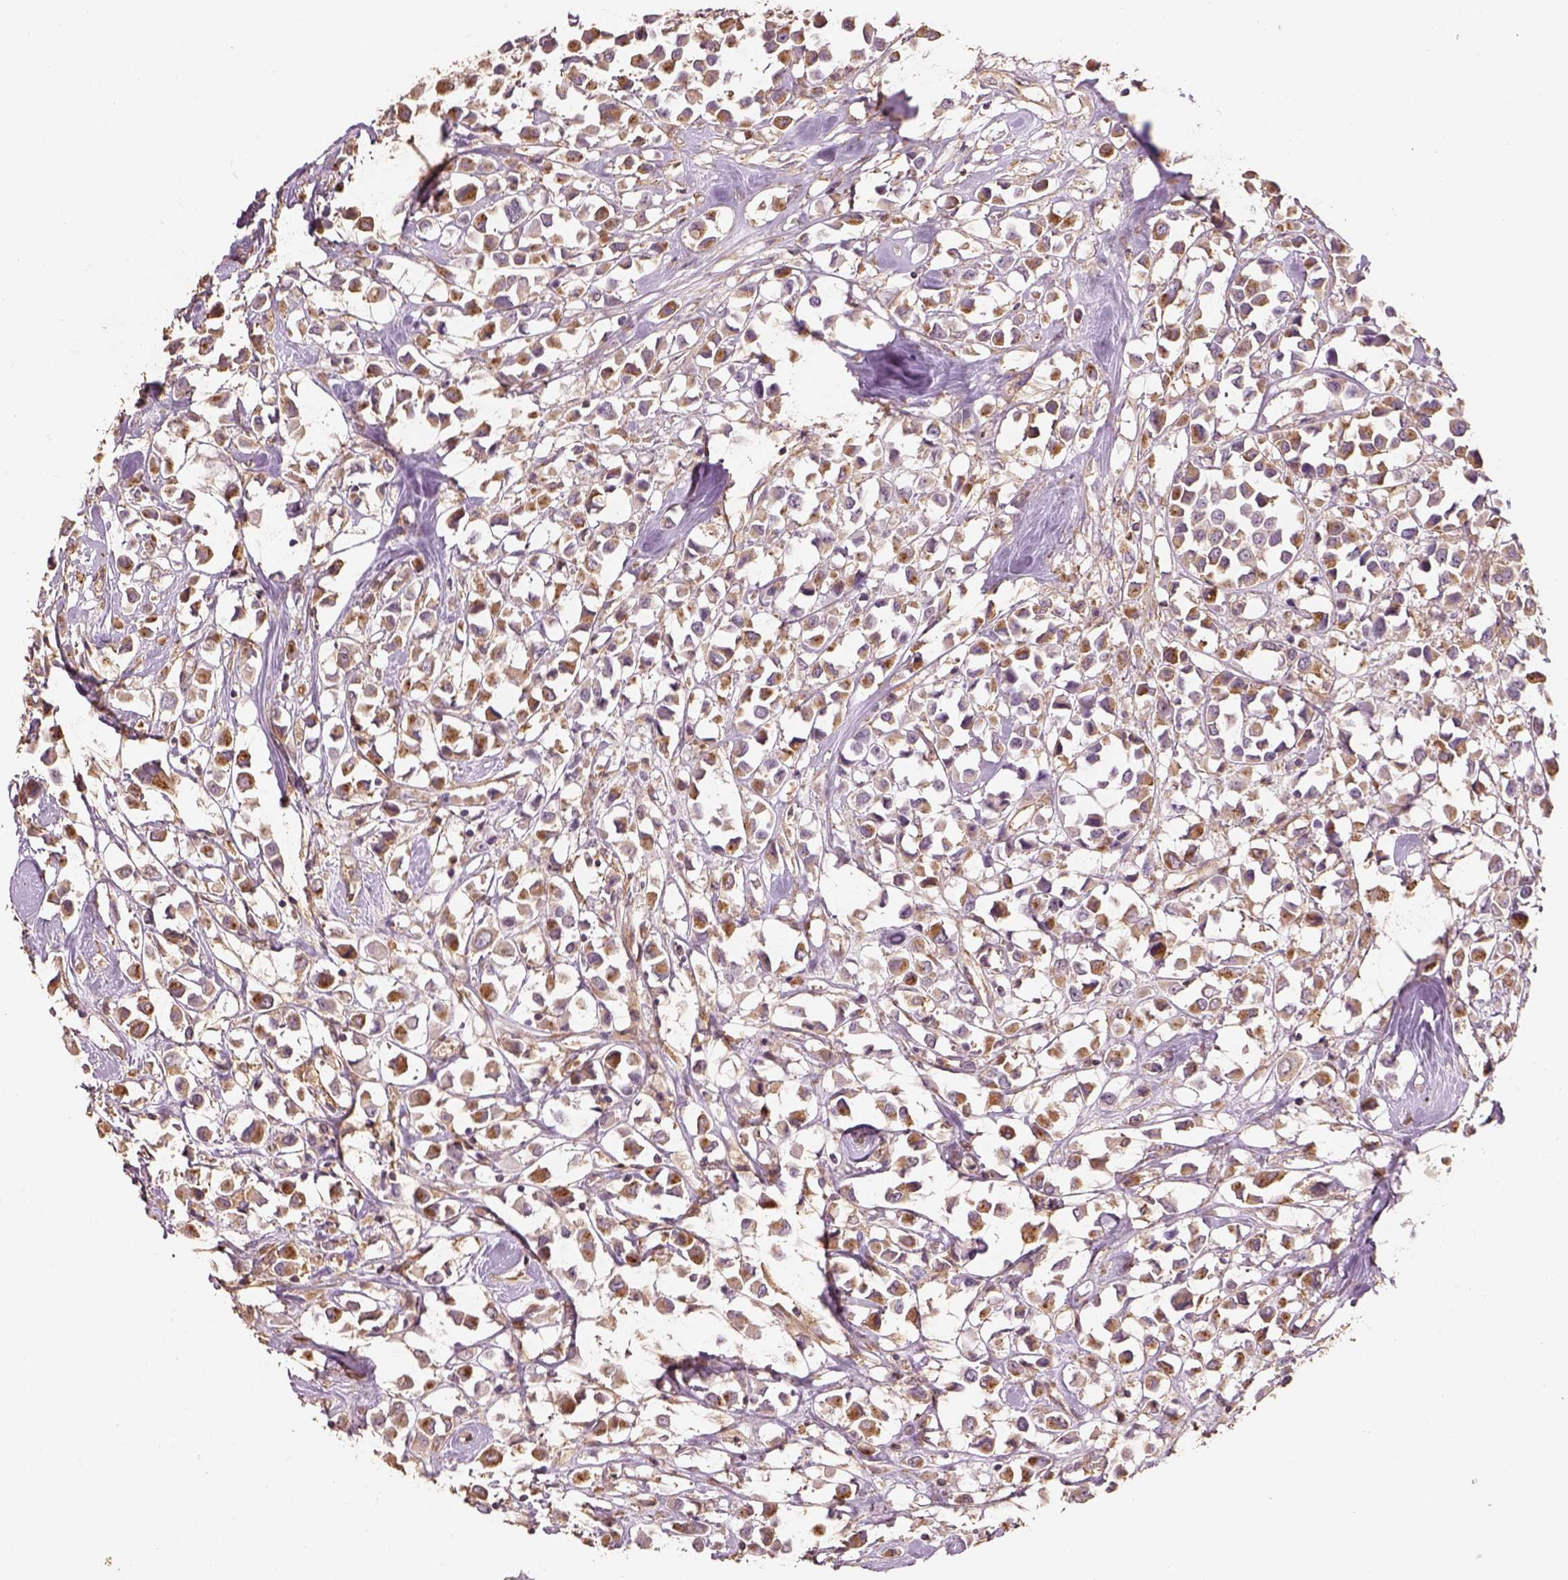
{"staining": {"intensity": "moderate", "quantity": ">75%", "location": "cytoplasmic/membranous"}, "tissue": "breast cancer", "cell_type": "Tumor cells", "image_type": "cancer", "snomed": [{"axis": "morphology", "description": "Duct carcinoma"}, {"axis": "topography", "description": "Breast"}], "caption": "This photomicrograph displays breast infiltrating ductal carcinoma stained with immunohistochemistry to label a protein in brown. The cytoplasmic/membranous of tumor cells show moderate positivity for the protein. Nuclei are counter-stained blue.", "gene": "AP1B1", "patient": {"sex": "female", "age": 61}}